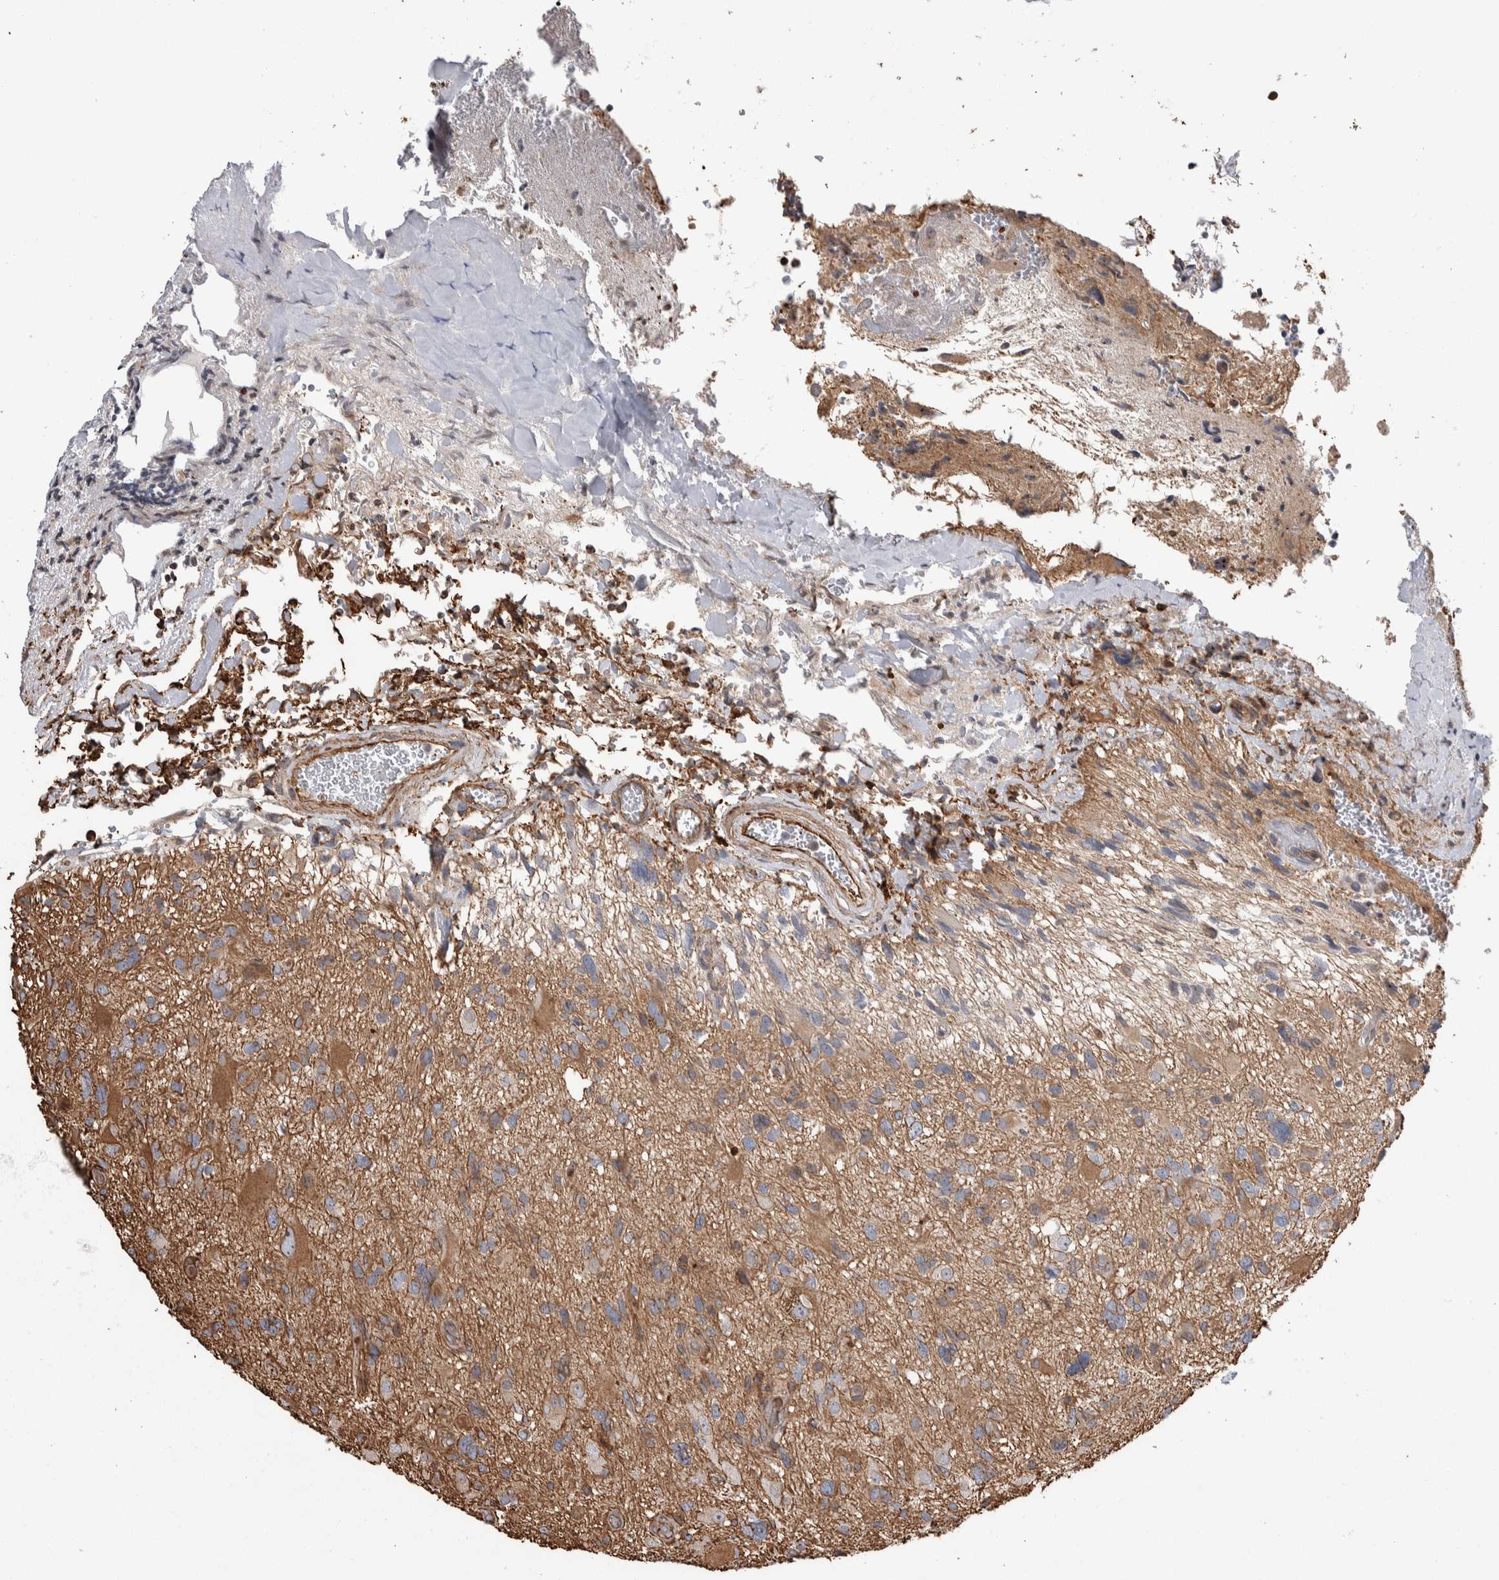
{"staining": {"intensity": "moderate", "quantity": ">75%", "location": "cytoplasmic/membranous"}, "tissue": "glioma", "cell_type": "Tumor cells", "image_type": "cancer", "snomed": [{"axis": "morphology", "description": "Glioma, malignant, High grade"}, {"axis": "topography", "description": "Brain"}], "caption": "Tumor cells reveal medium levels of moderate cytoplasmic/membranous expression in approximately >75% of cells in malignant glioma (high-grade).", "gene": "ENPP2", "patient": {"sex": "male", "age": 33}}